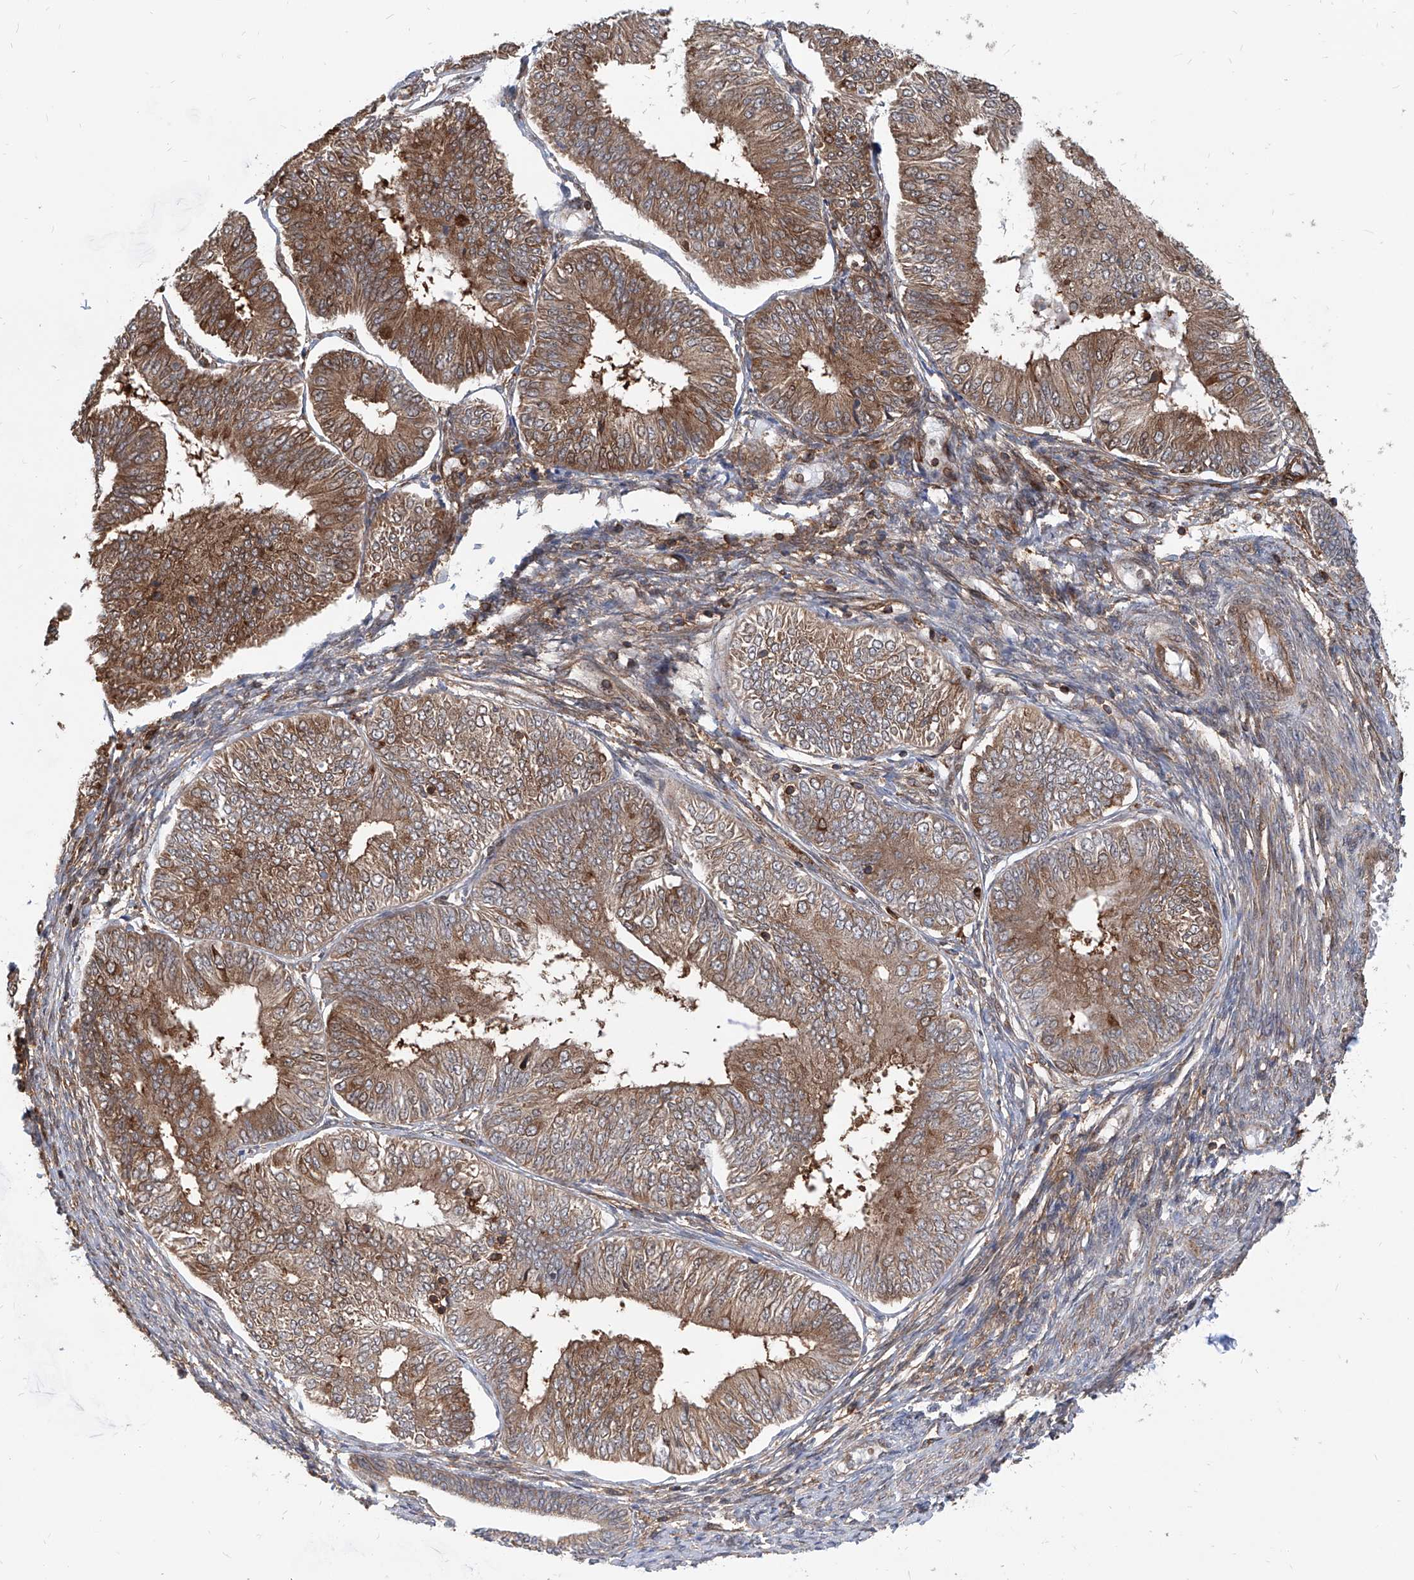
{"staining": {"intensity": "moderate", "quantity": ">75%", "location": "cytoplasmic/membranous"}, "tissue": "endometrial cancer", "cell_type": "Tumor cells", "image_type": "cancer", "snomed": [{"axis": "morphology", "description": "Adenocarcinoma, NOS"}, {"axis": "topography", "description": "Endometrium"}], "caption": "Tumor cells exhibit medium levels of moderate cytoplasmic/membranous positivity in approximately >75% of cells in human endometrial cancer. (DAB IHC, brown staining for protein, blue staining for nuclei).", "gene": "MAGED2", "patient": {"sex": "female", "age": 58}}